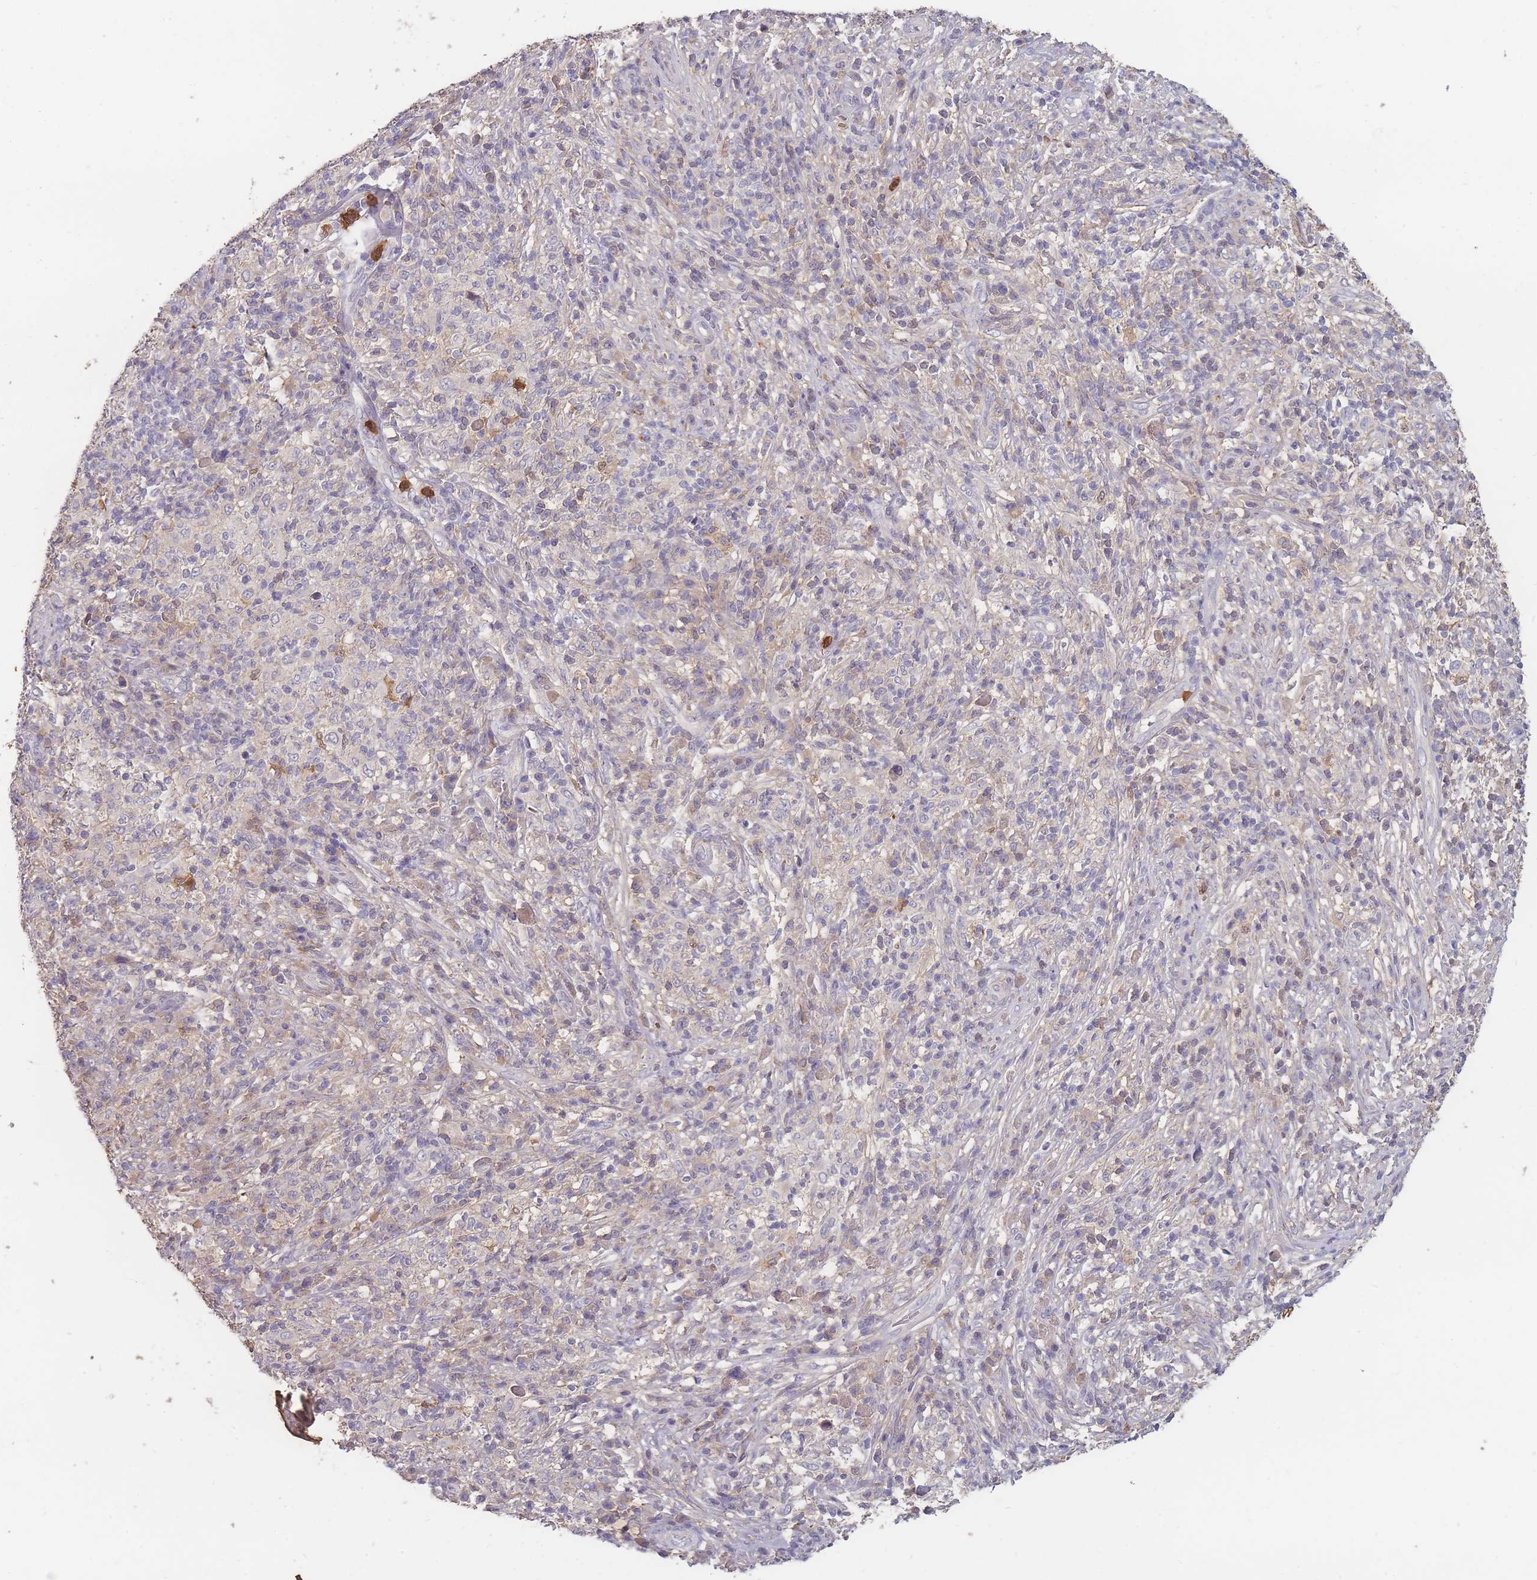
{"staining": {"intensity": "negative", "quantity": "none", "location": "none"}, "tissue": "melanoma", "cell_type": "Tumor cells", "image_type": "cancer", "snomed": [{"axis": "morphology", "description": "Malignant melanoma, NOS"}, {"axis": "topography", "description": "Skin"}], "caption": "Immunohistochemical staining of melanoma demonstrates no significant staining in tumor cells.", "gene": "BST1", "patient": {"sex": "male", "age": 66}}